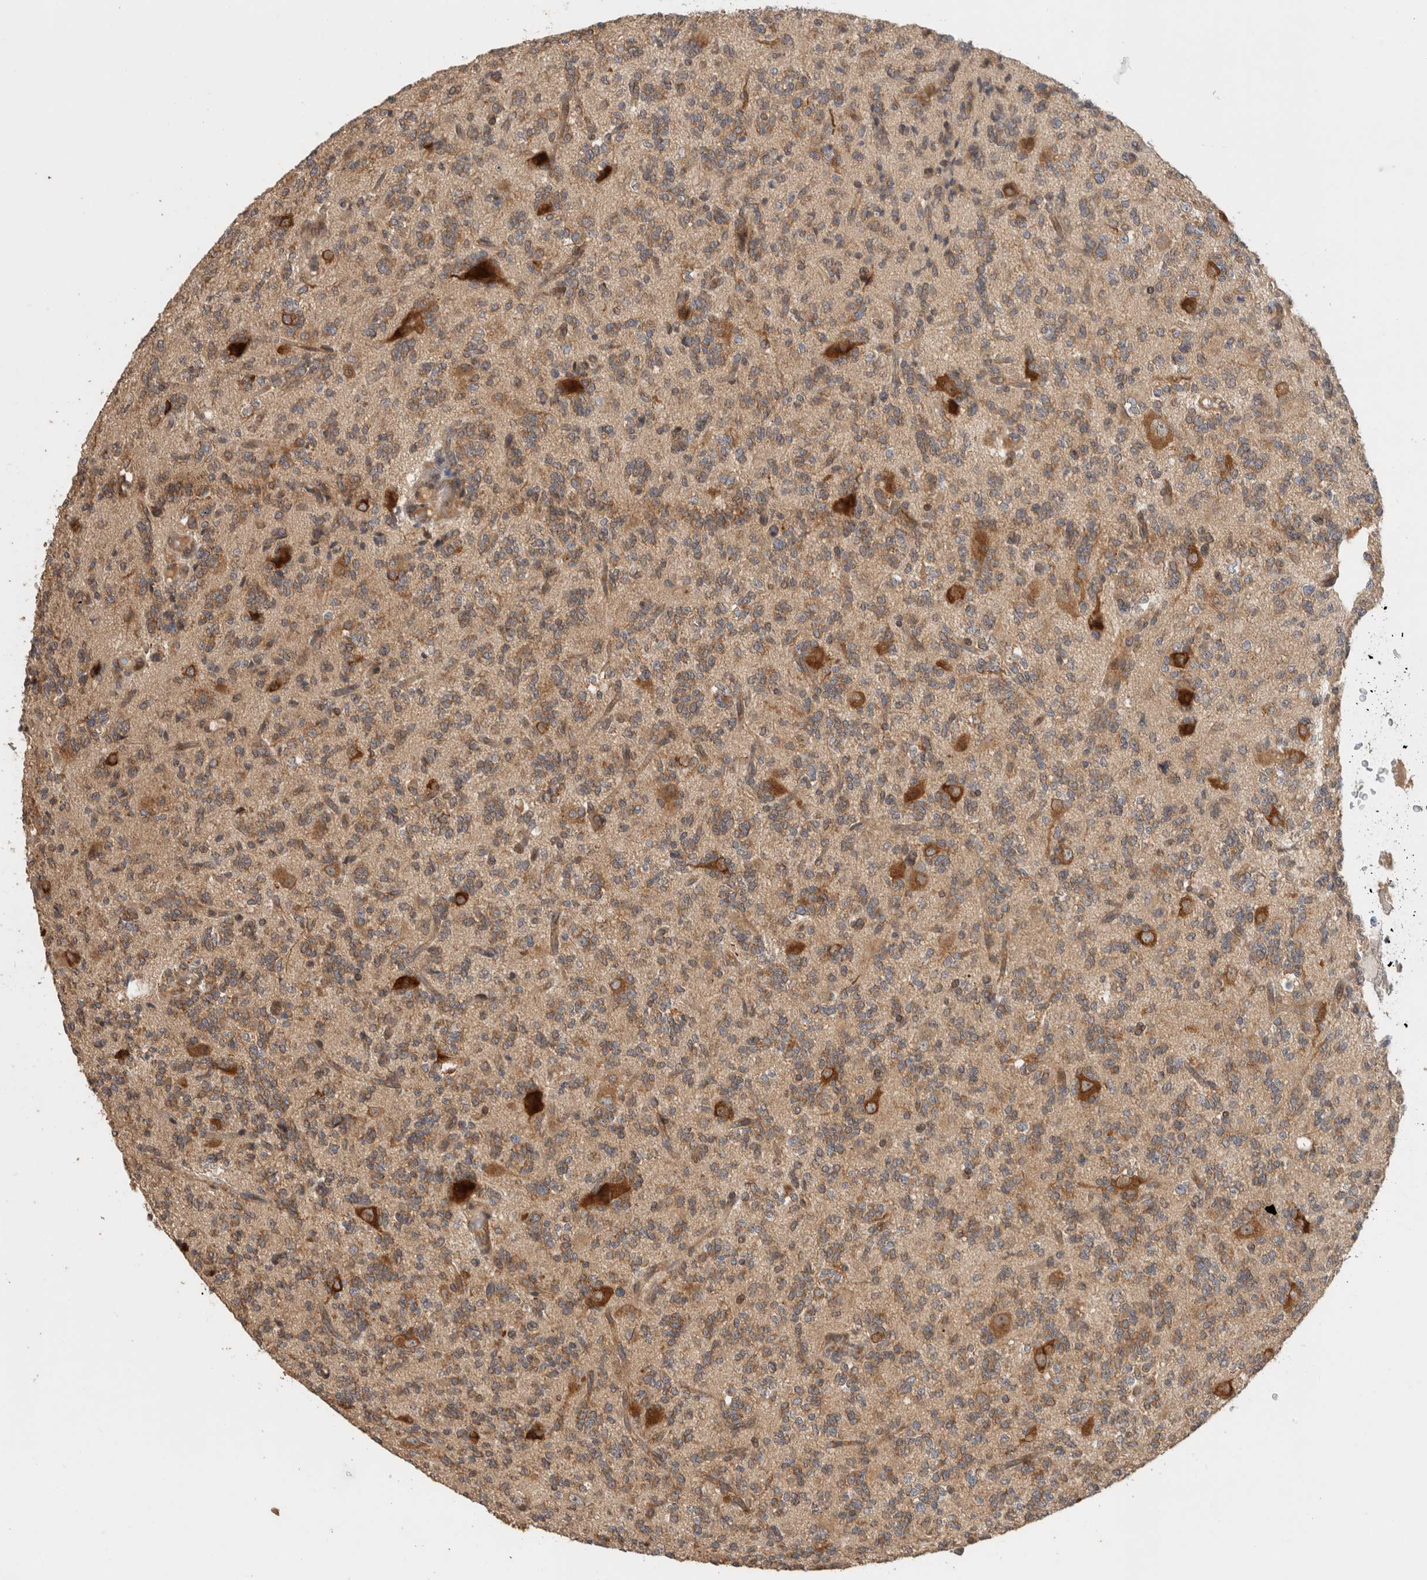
{"staining": {"intensity": "moderate", "quantity": ">75%", "location": "cytoplasmic/membranous"}, "tissue": "glioma", "cell_type": "Tumor cells", "image_type": "cancer", "snomed": [{"axis": "morphology", "description": "Glioma, malignant, High grade"}, {"axis": "topography", "description": "Brain"}], "caption": "There is medium levels of moderate cytoplasmic/membranous staining in tumor cells of glioma, as demonstrated by immunohistochemical staining (brown color).", "gene": "PUM1", "patient": {"sex": "female", "age": 62}}